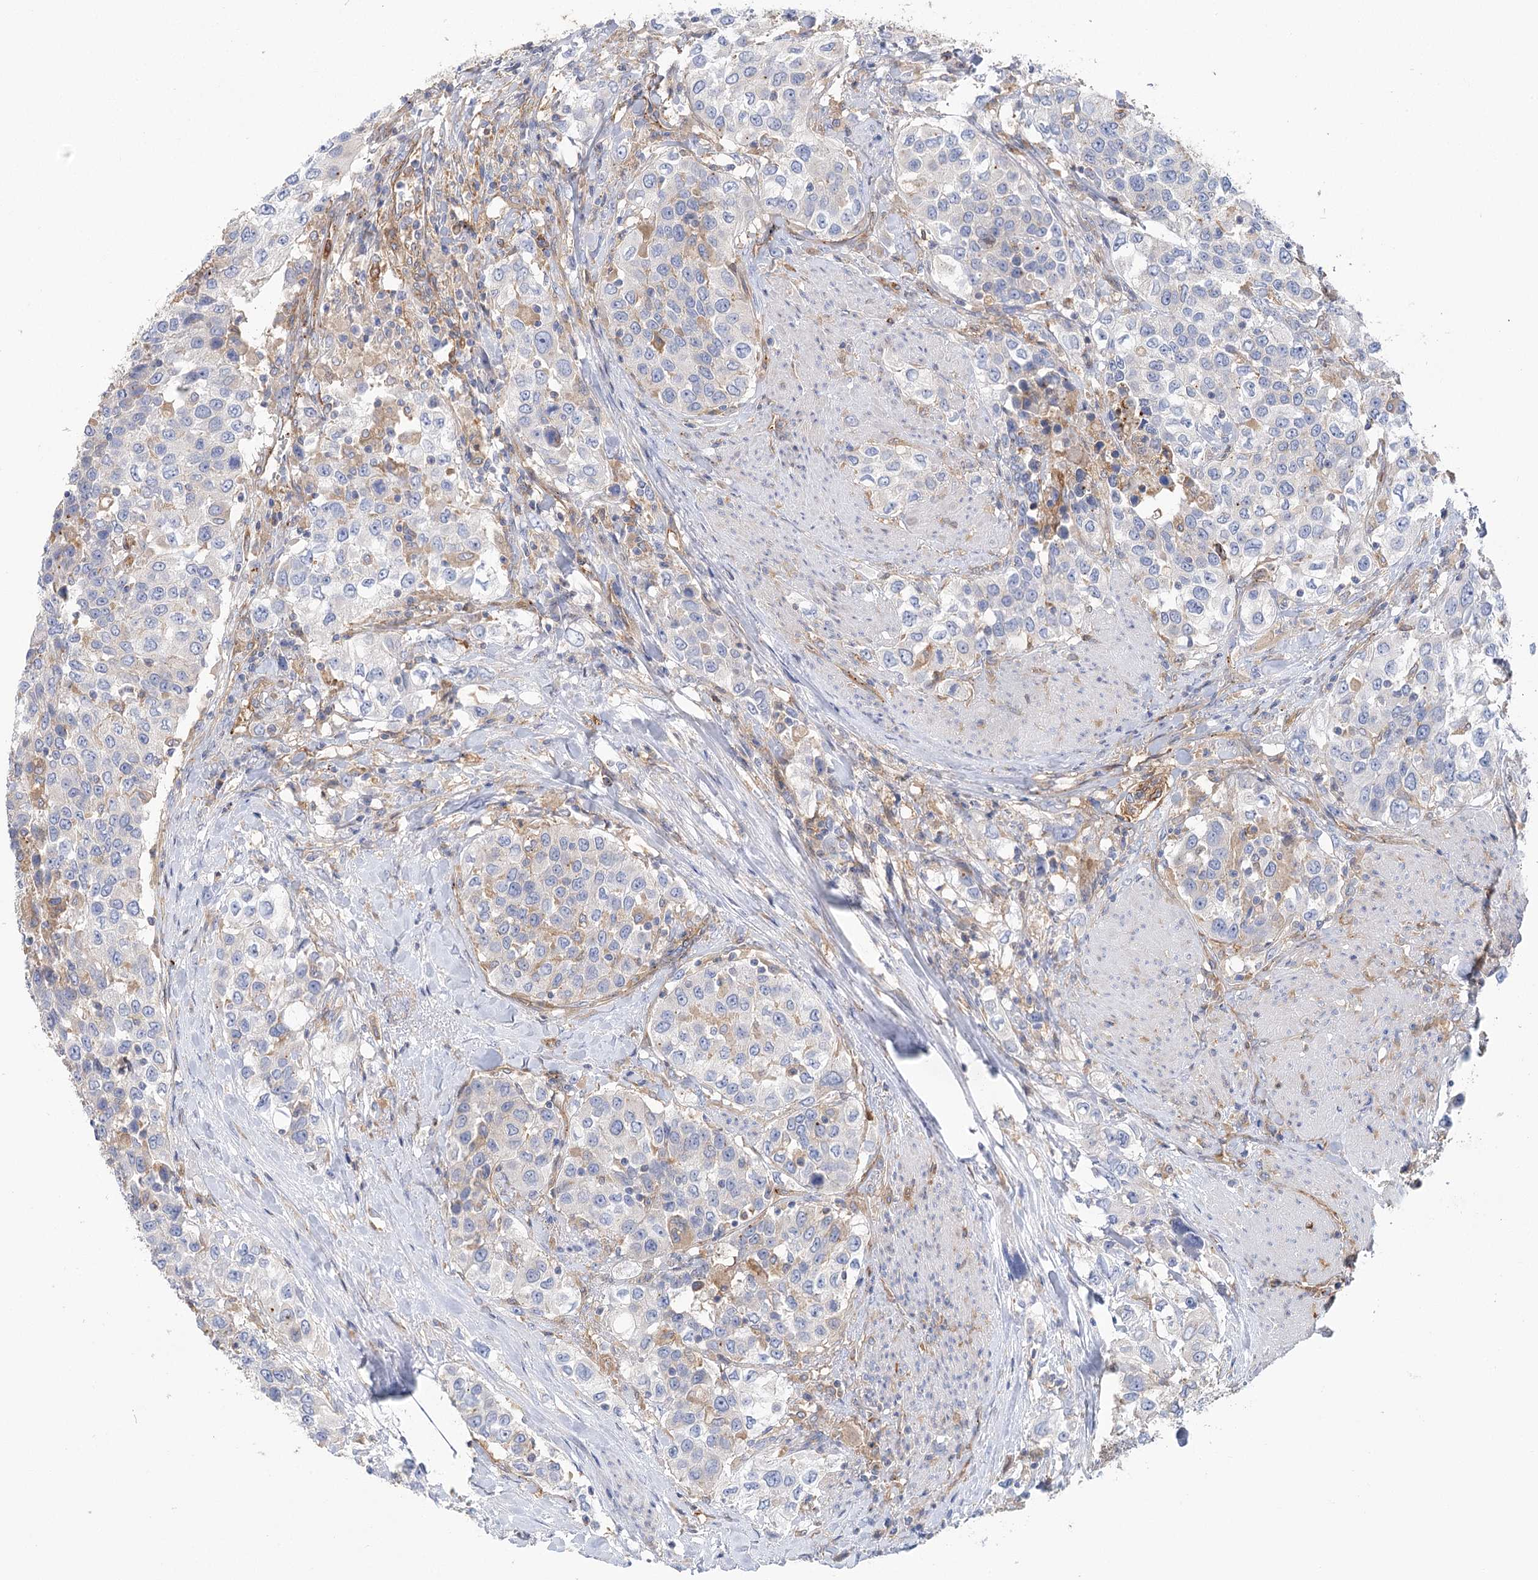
{"staining": {"intensity": "negative", "quantity": "none", "location": "none"}, "tissue": "urothelial cancer", "cell_type": "Tumor cells", "image_type": "cancer", "snomed": [{"axis": "morphology", "description": "Urothelial carcinoma, High grade"}, {"axis": "topography", "description": "Urinary bladder"}], "caption": "A high-resolution image shows IHC staining of urothelial cancer, which reveals no significant positivity in tumor cells.", "gene": "GUSB", "patient": {"sex": "female", "age": 80}}